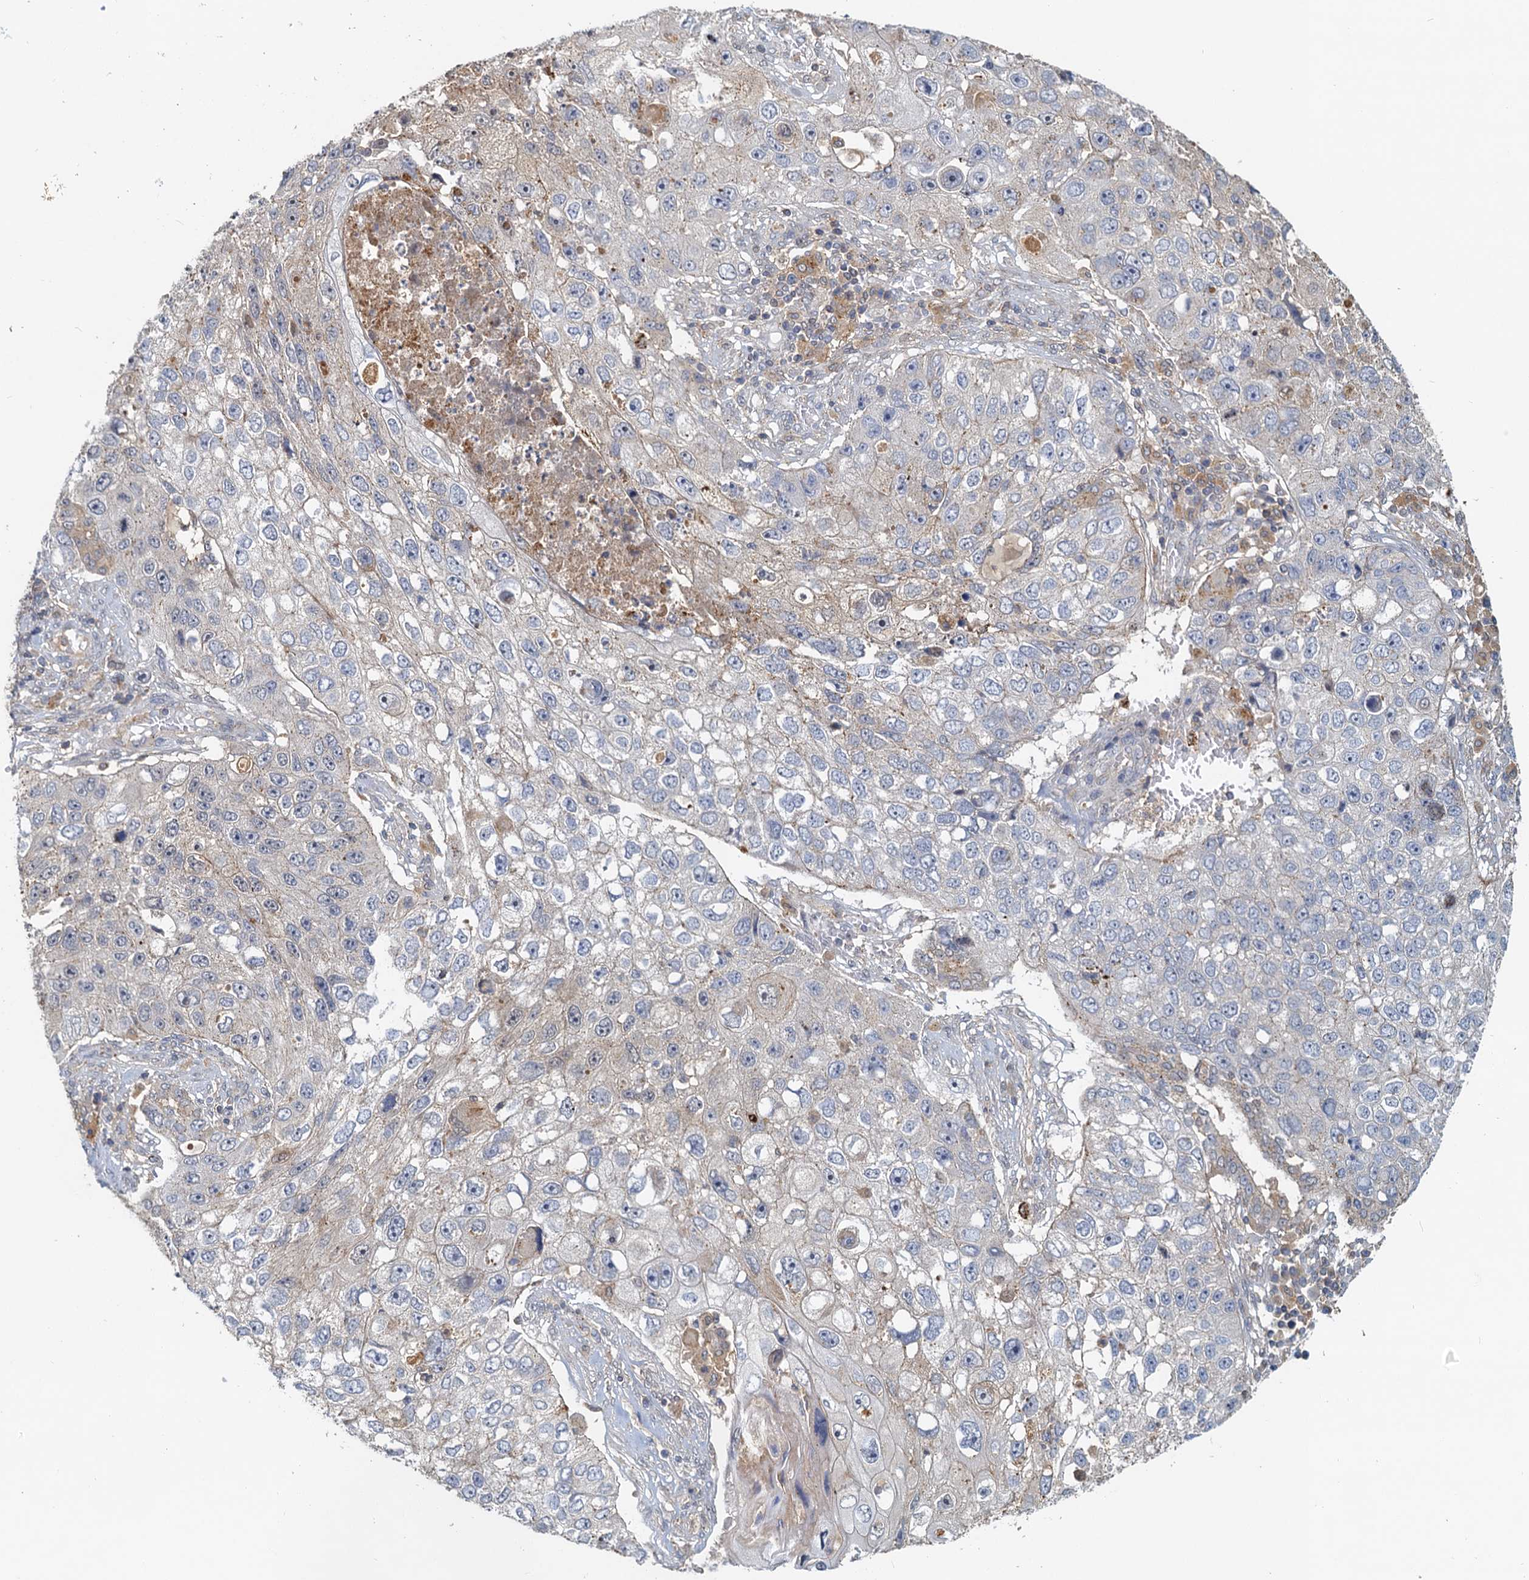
{"staining": {"intensity": "negative", "quantity": "none", "location": "none"}, "tissue": "lung cancer", "cell_type": "Tumor cells", "image_type": "cancer", "snomed": [{"axis": "morphology", "description": "Squamous cell carcinoma, NOS"}, {"axis": "topography", "description": "Lung"}], "caption": "The image demonstrates no significant staining in tumor cells of lung cancer.", "gene": "TOLLIP", "patient": {"sex": "male", "age": 61}}